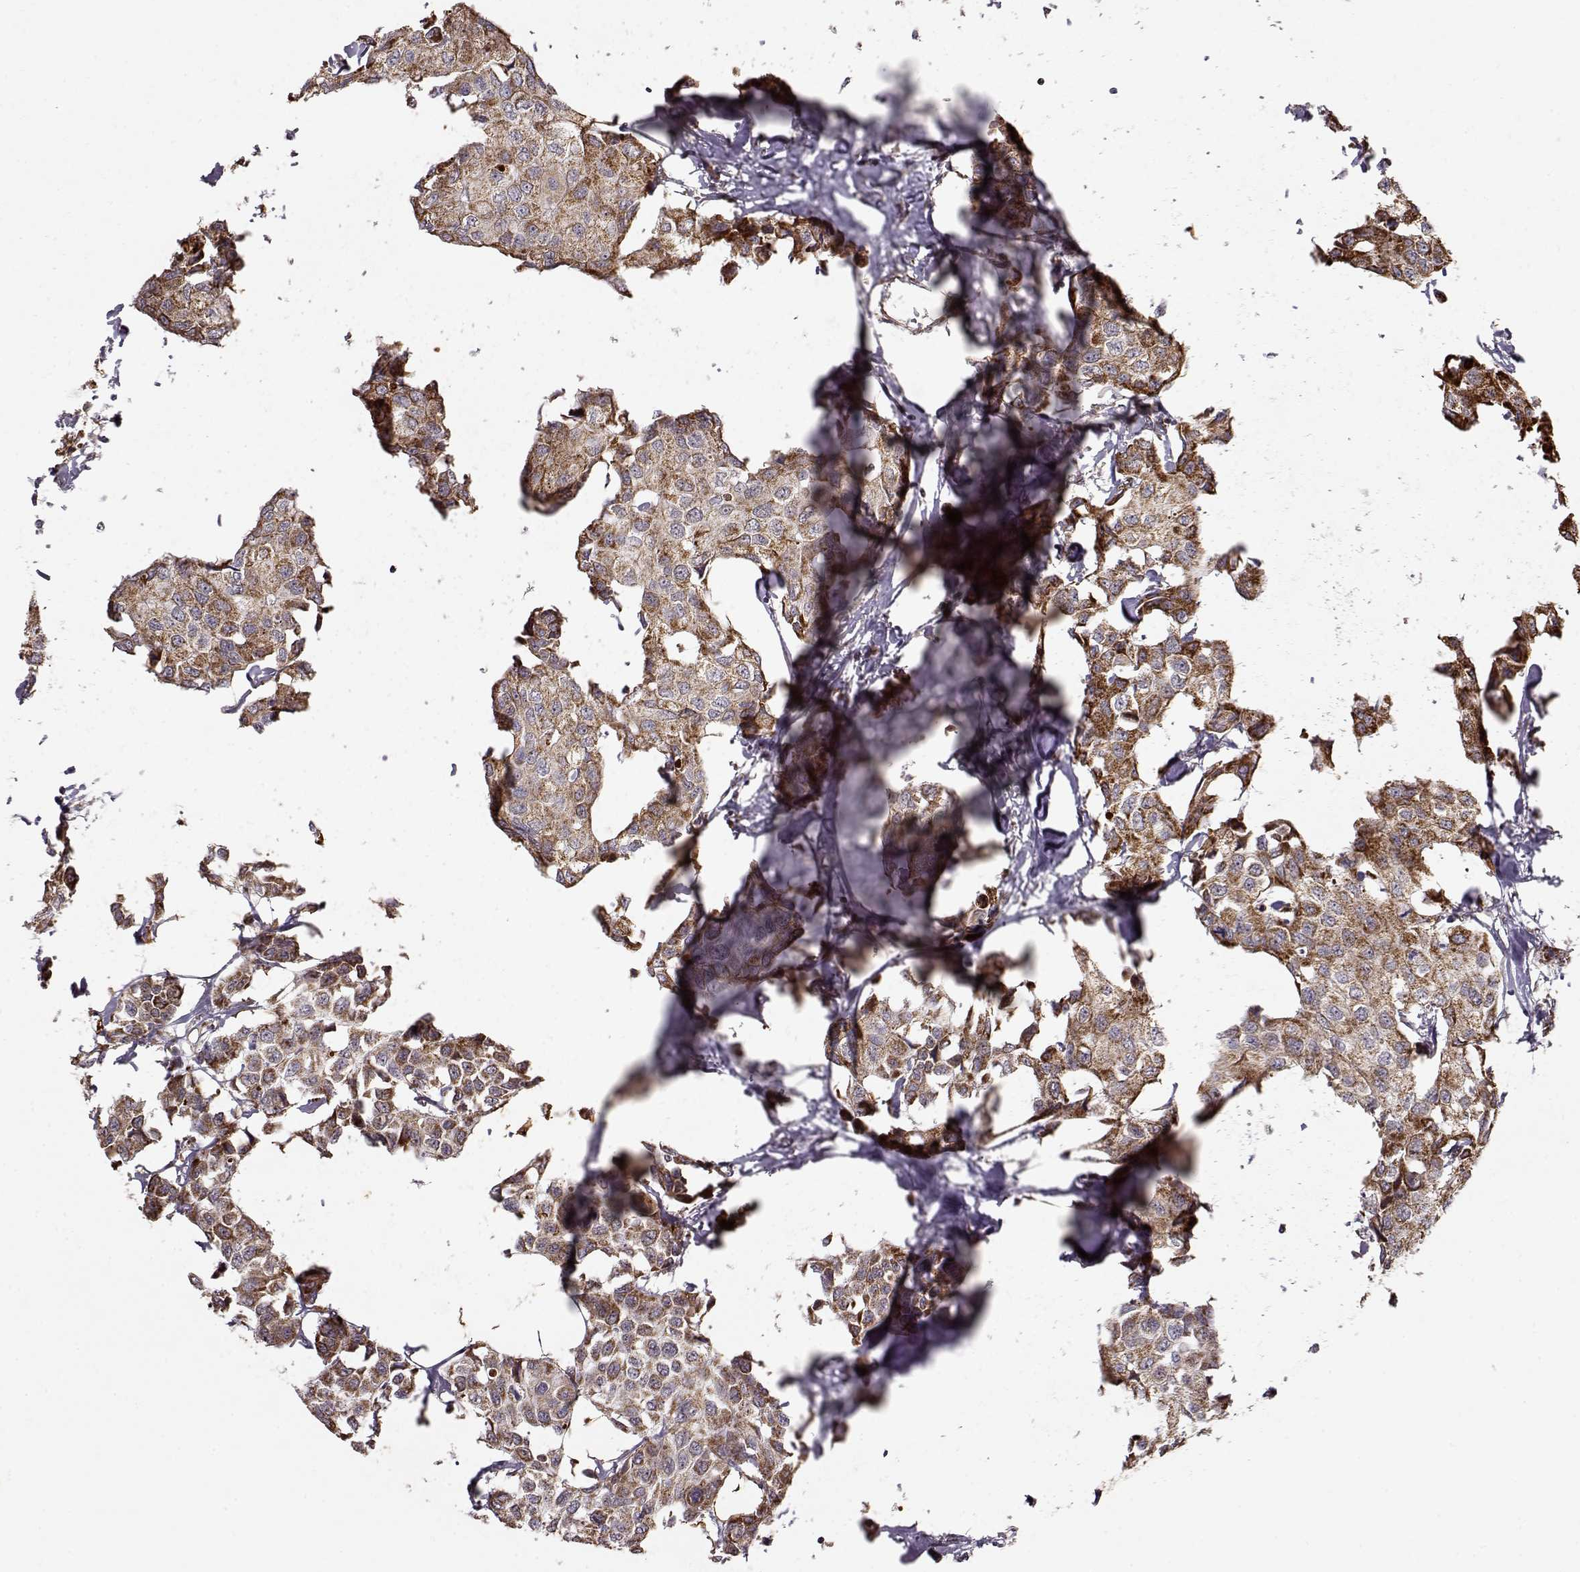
{"staining": {"intensity": "strong", "quantity": ">75%", "location": "cytoplasmic/membranous"}, "tissue": "breast cancer", "cell_type": "Tumor cells", "image_type": "cancer", "snomed": [{"axis": "morphology", "description": "Duct carcinoma"}, {"axis": "topography", "description": "Breast"}], "caption": "A brown stain highlights strong cytoplasmic/membranous staining of a protein in breast cancer tumor cells.", "gene": "CMTM3", "patient": {"sex": "female", "age": 80}}